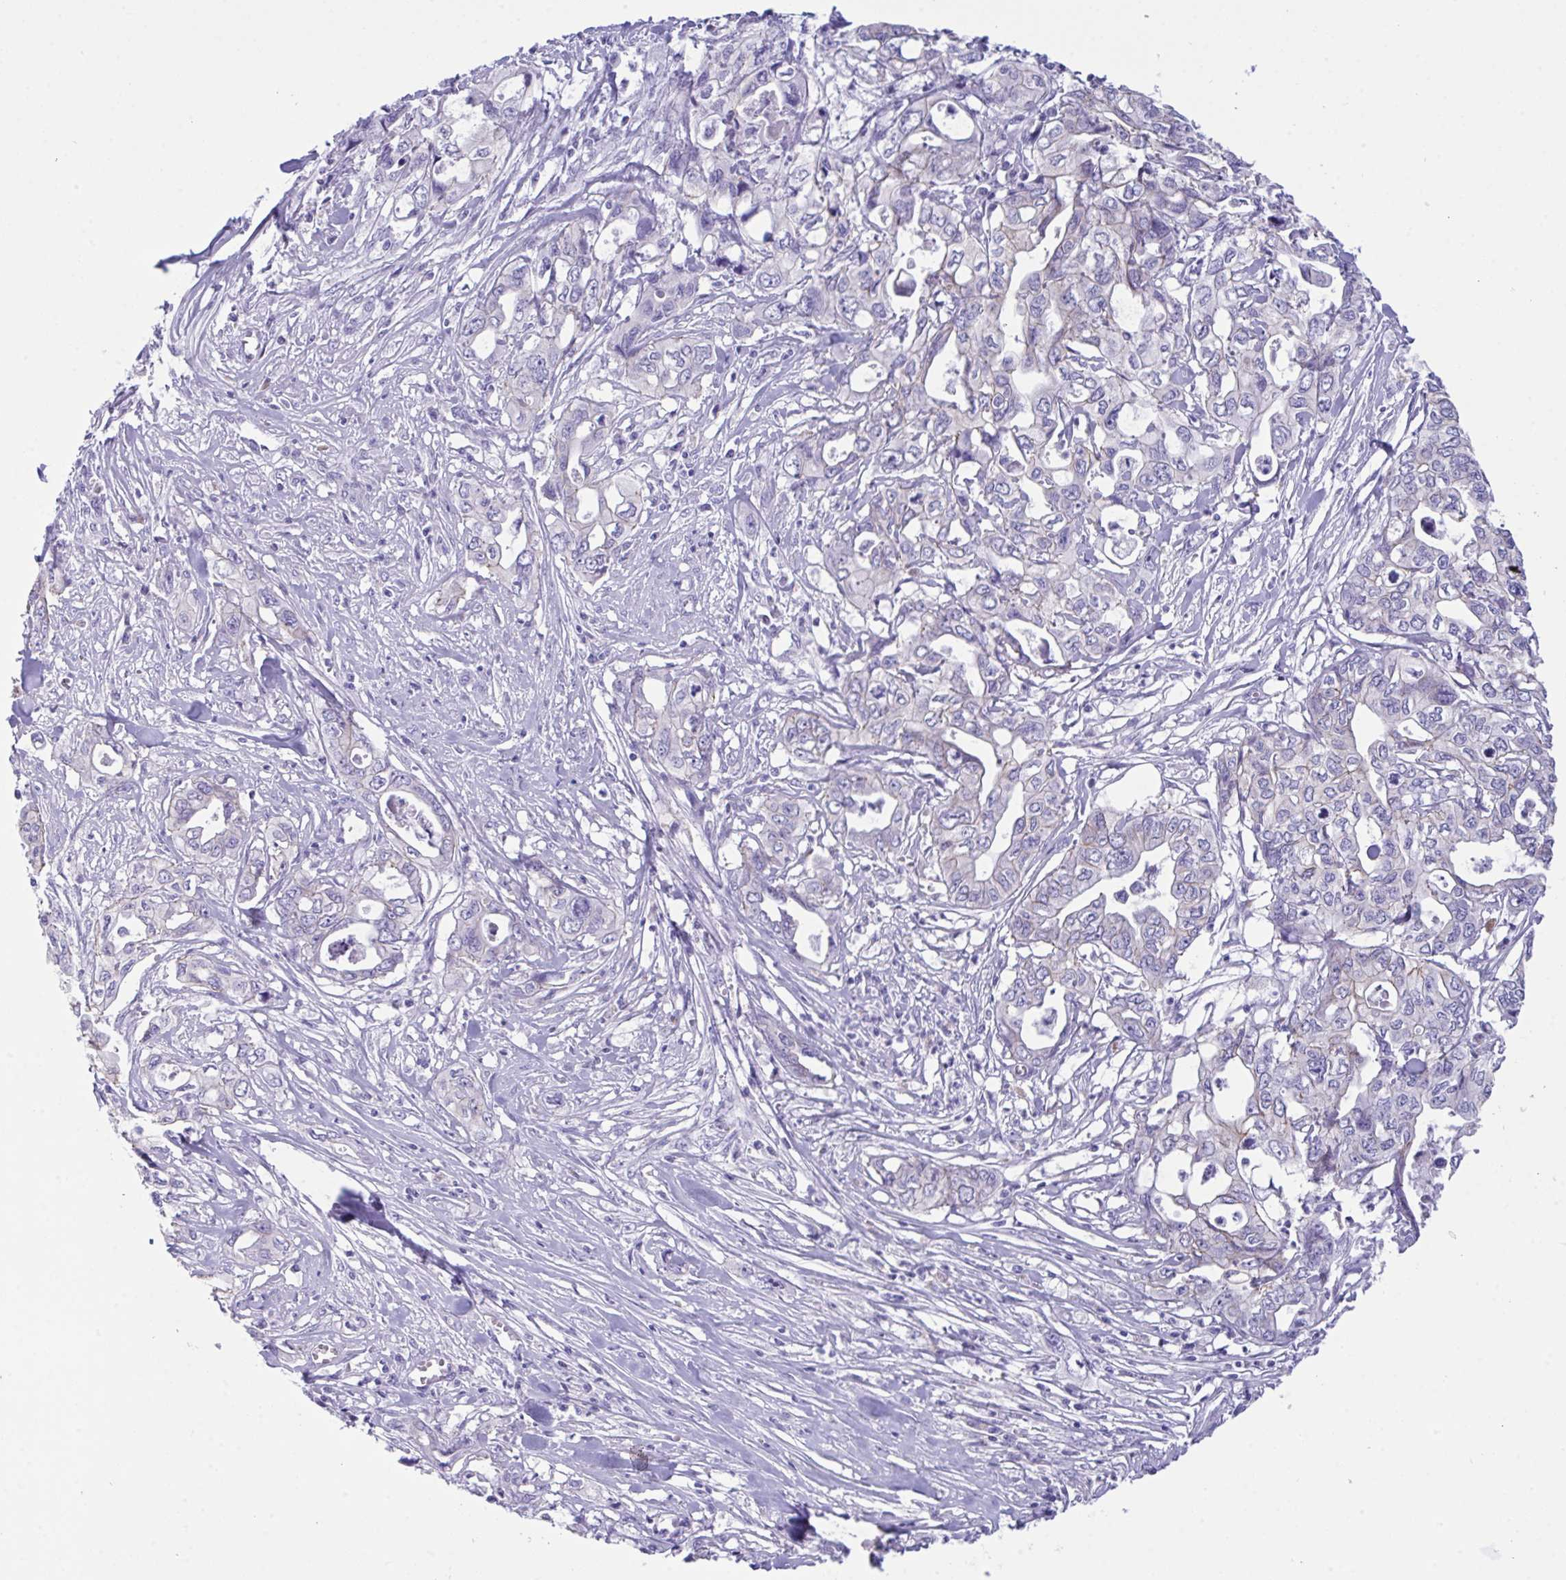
{"staining": {"intensity": "negative", "quantity": "none", "location": "none"}, "tissue": "pancreatic cancer", "cell_type": "Tumor cells", "image_type": "cancer", "snomed": [{"axis": "morphology", "description": "Adenocarcinoma, NOS"}, {"axis": "topography", "description": "Pancreas"}], "caption": "An immunohistochemistry (IHC) histopathology image of pancreatic adenocarcinoma is shown. There is no staining in tumor cells of pancreatic adenocarcinoma. The staining was performed using DAB (3,3'-diaminobenzidine) to visualize the protein expression in brown, while the nuclei were stained in blue with hematoxylin (Magnification: 20x).", "gene": "GLB1L2", "patient": {"sex": "male", "age": 68}}